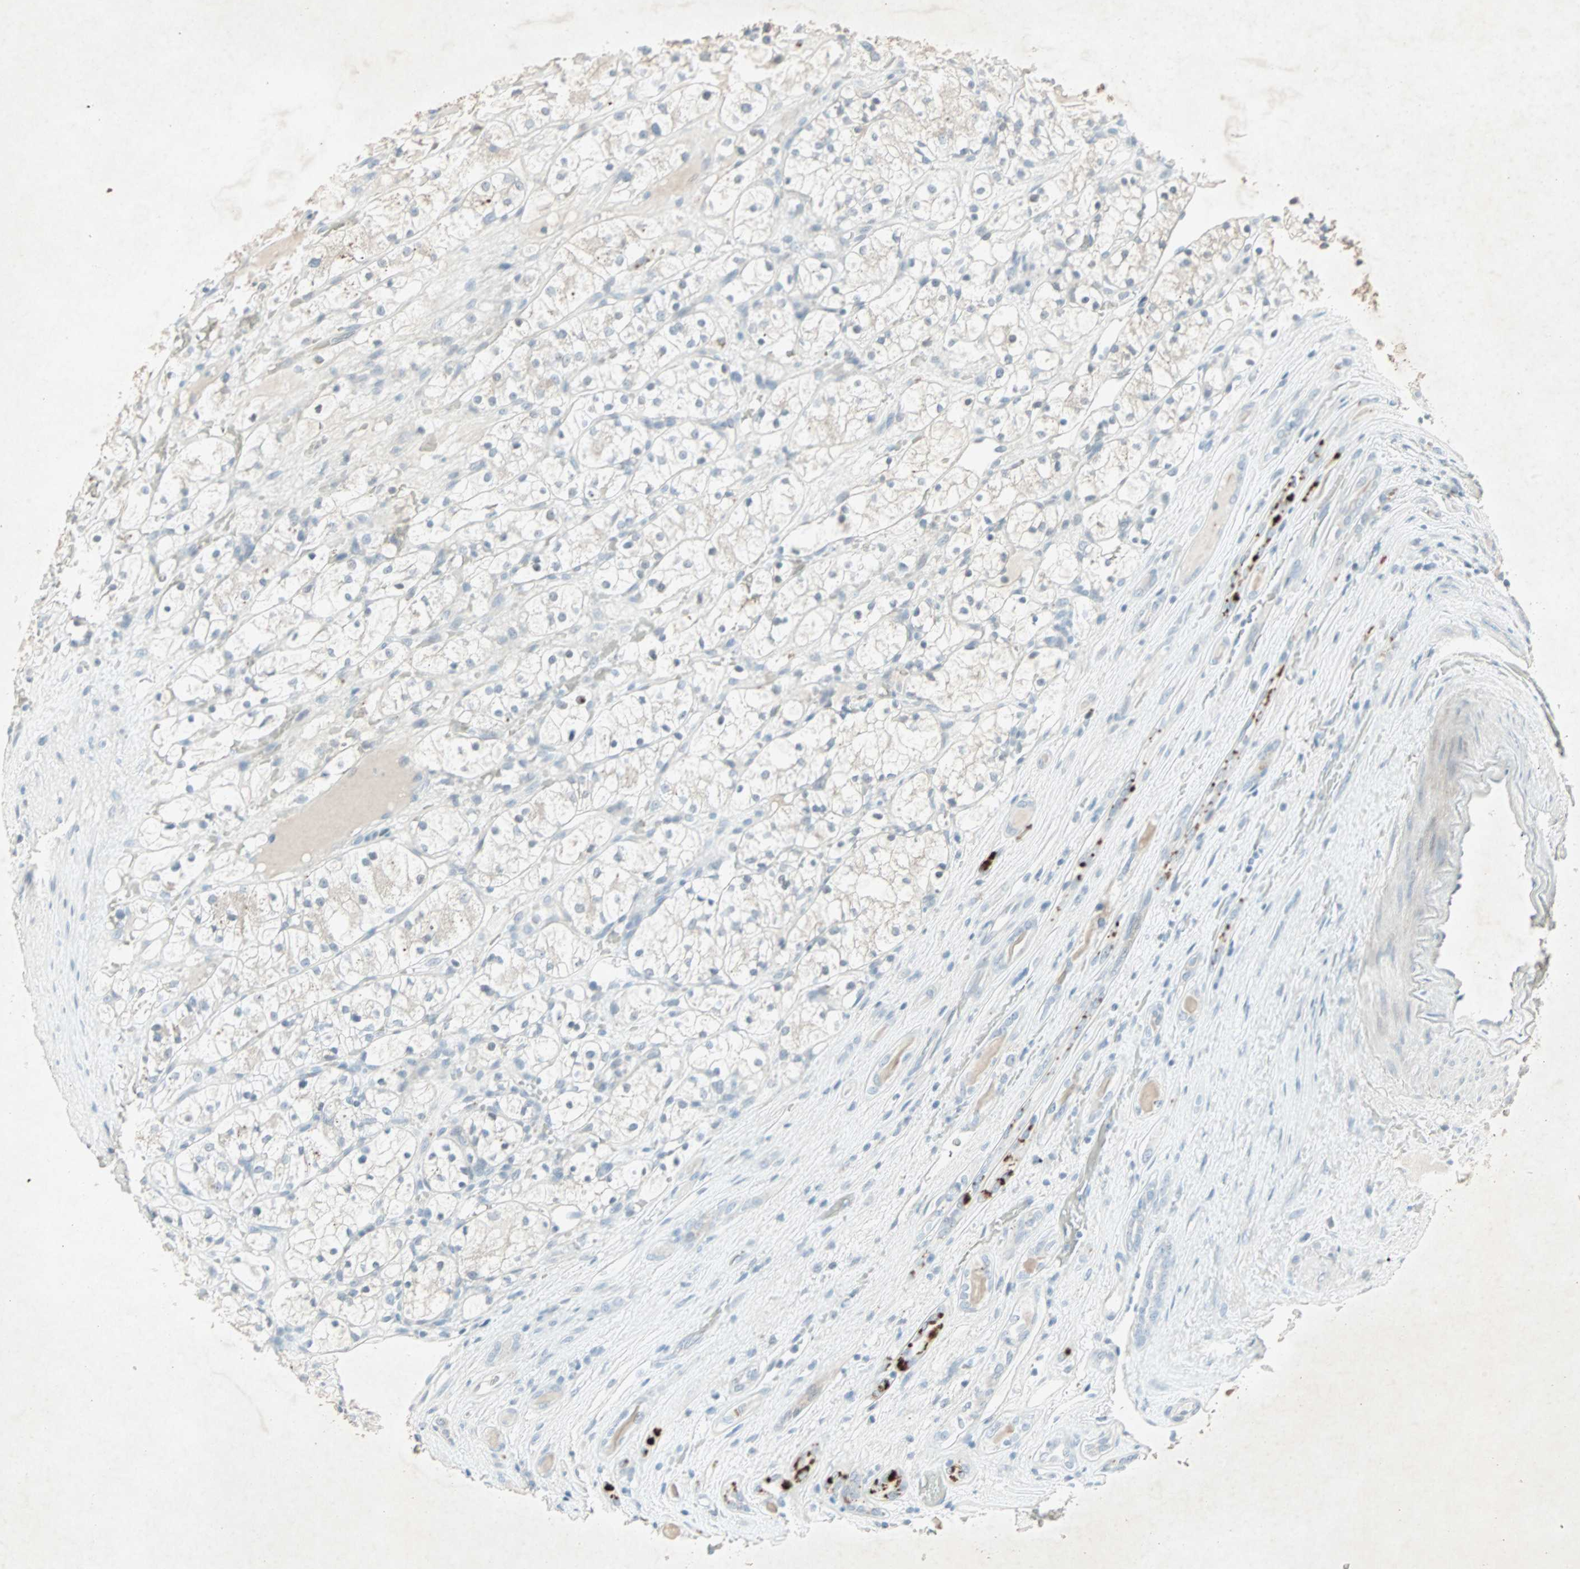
{"staining": {"intensity": "negative", "quantity": "none", "location": "none"}, "tissue": "renal cancer", "cell_type": "Tumor cells", "image_type": "cancer", "snomed": [{"axis": "morphology", "description": "Adenocarcinoma, NOS"}, {"axis": "topography", "description": "Kidney"}], "caption": "This photomicrograph is of renal adenocarcinoma stained with immunohistochemistry (IHC) to label a protein in brown with the nuclei are counter-stained blue. There is no expression in tumor cells.", "gene": "LANCL3", "patient": {"sex": "female", "age": 60}}